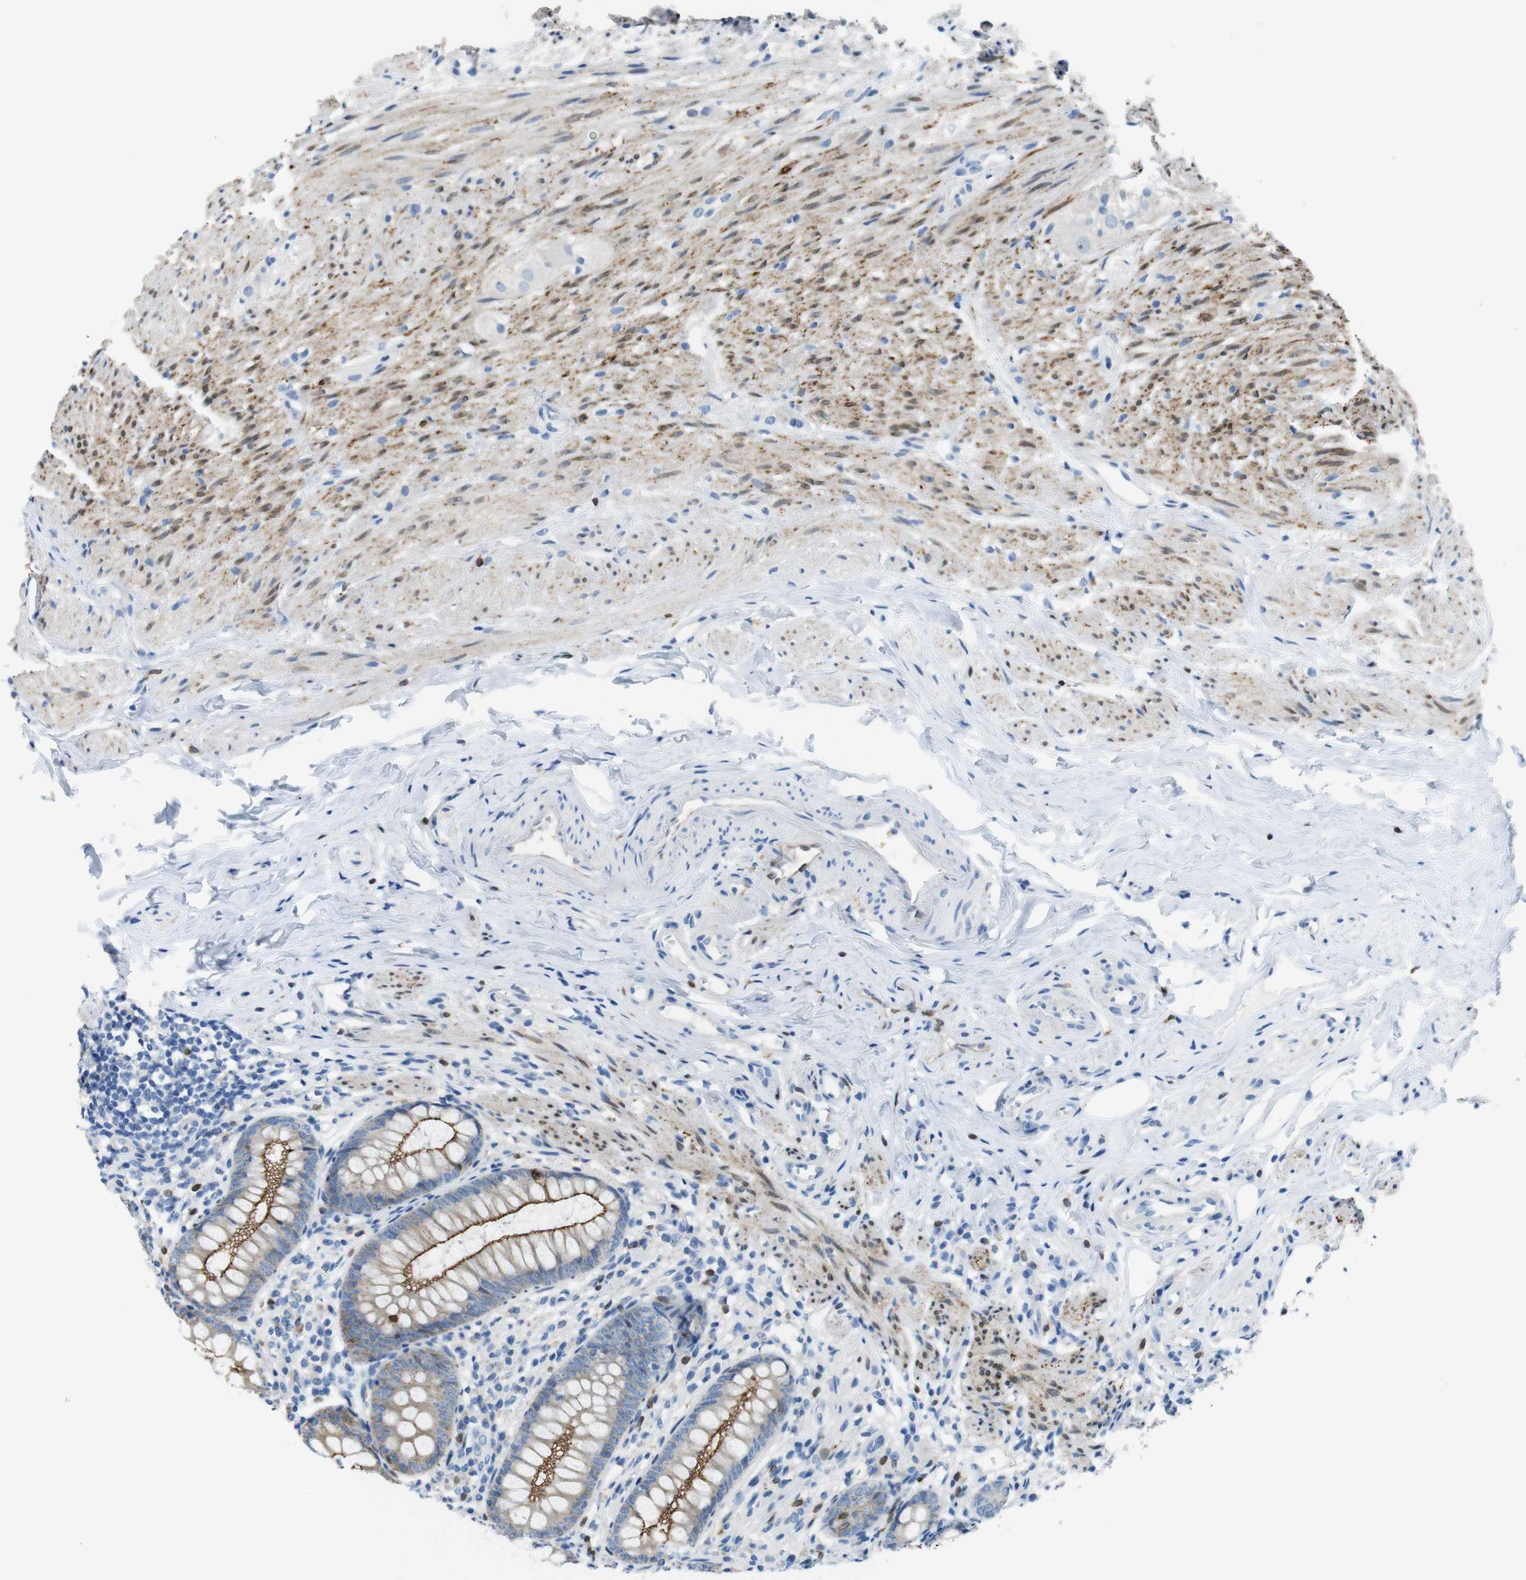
{"staining": {"intensity": "strong", "quantity": ">75%", "location": "cytoplasmic/membranous"}, "tissue": "appendix", "cell_type": "Glandular cells", "image_type": "normal", "snomed": [{"axis": "morphology", "description": "Normal tissue, NOS"}, {"axis": "topography", "description": "Appendix"}], "caption": "This histopathology image displays IHC staining of normal appendix, with high strong cytoplasmic/membranous staining in approximately >75% of glandular cells.", "gene": "TJP3", "patient": {"sex": "female", "age": 77}}